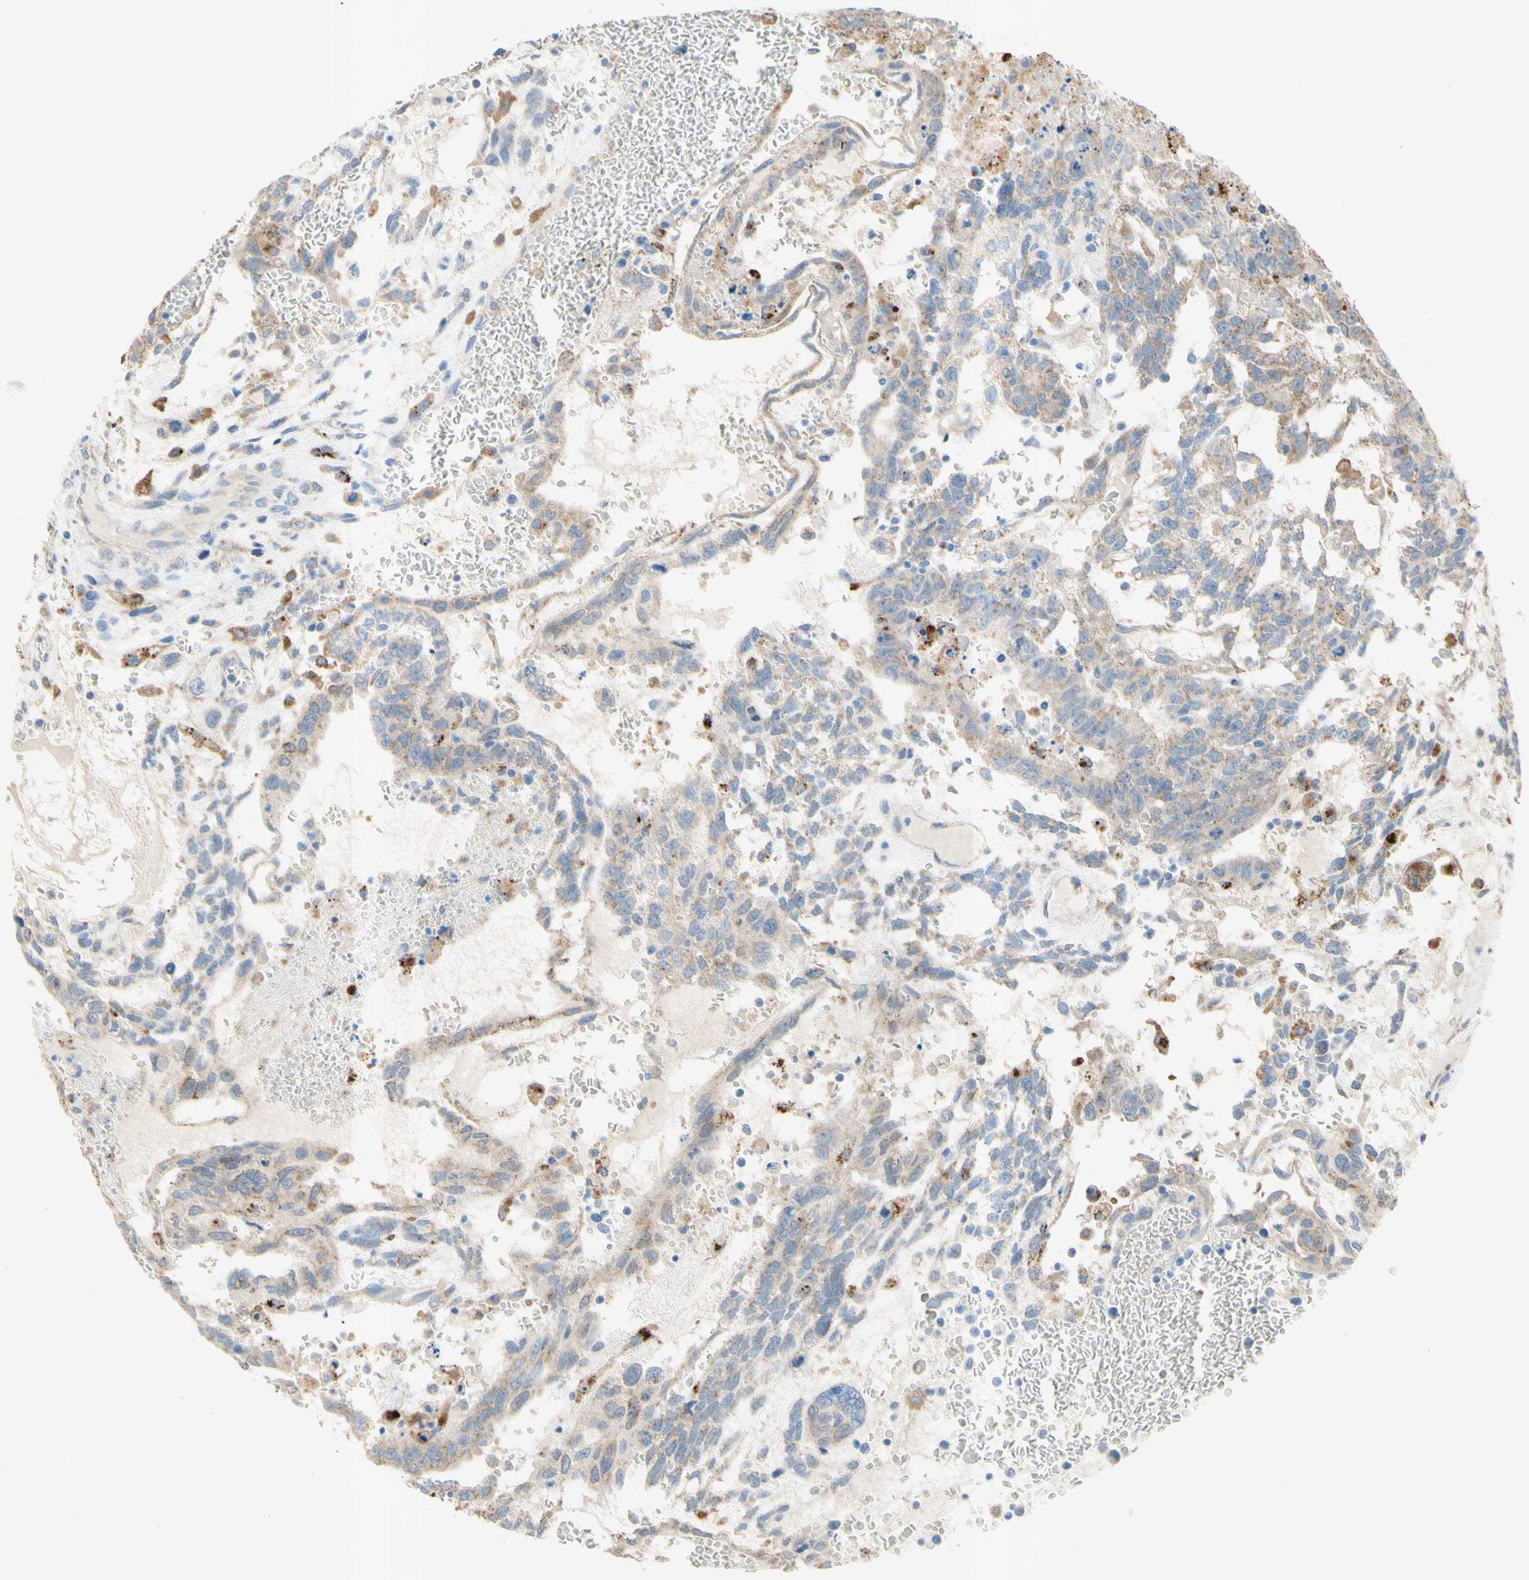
{"staining": {"intensity": "weak", "quantity": ">75%", "location": "cytoplasmic/membranous"}, "tissue": "testis cancer", "cell_type": "Tumor cells", "image_type": "cancer", "snomed": [{"axis": "morphology", "description": "Seminoma, NOS"}, {"axis": "morphology", "description": "Carcinoma, Embryonal, NOS"}, {"axis": "topography", "description": "Testis"}], "caption": "This is an image of immunohistochemistry (IHC) staining of testis cancer (embryonal carcinoma), which shows weak positivity in the cytoplasmic/membranous of tumor cells.", "gene": "URB2", "patient": {"sex": "male", "age": 52}}